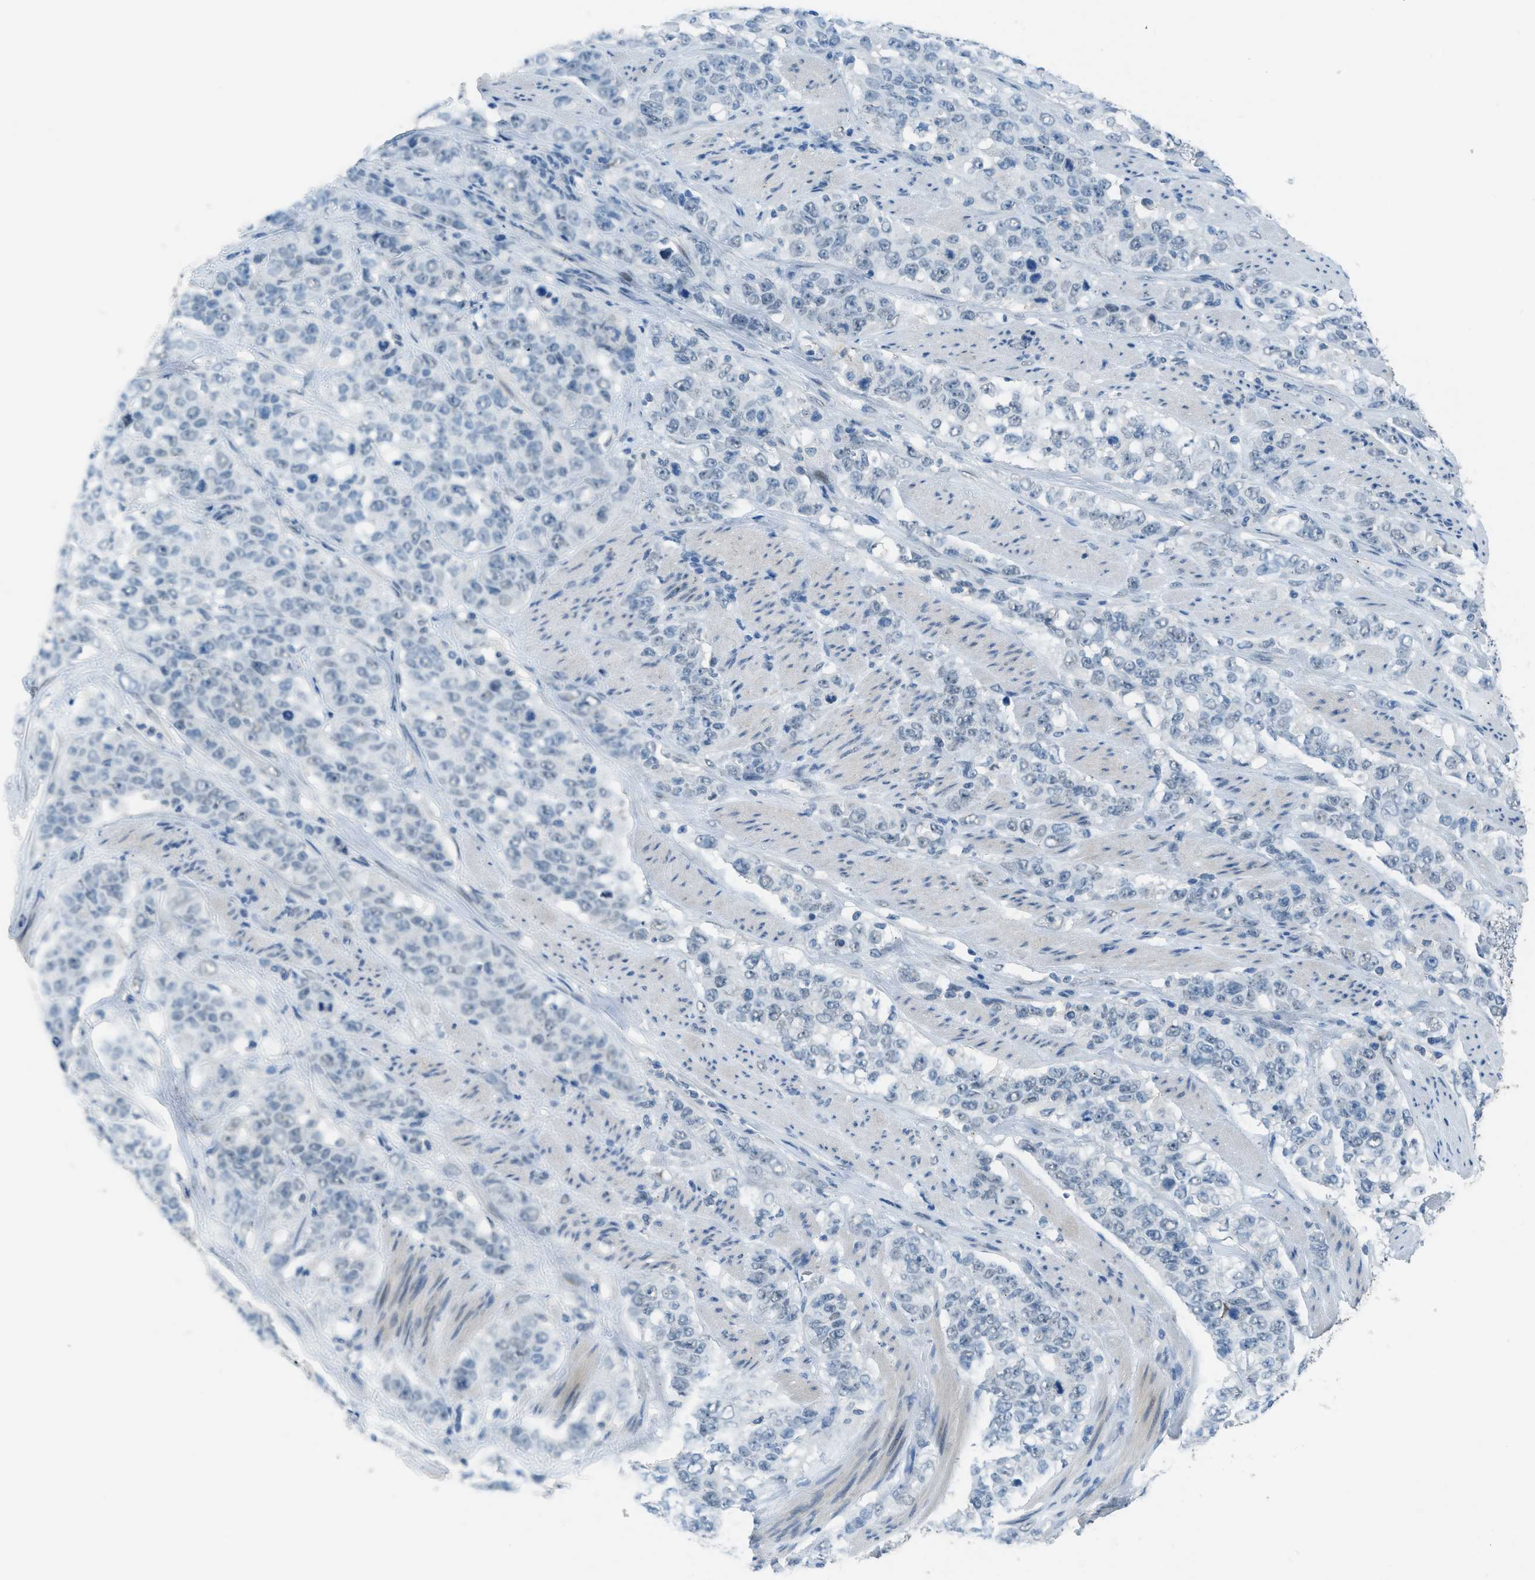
{"staining": {"intensity": "negative", "quantity": "none", "location": "none"}, "tissue": "stomach cancer", "cell_type": "Tumor cells", "image_type": "cancer", "snomed": [{"axis": "morphology", "description": "Adenocarcinoma, NOS"}, {"axis": "topography", "description": "Stomach"}], "caption": "An image of human stomach cancer (adenocarcinoma) is negative for staining in tumor cells.", "gene": "TTC13", "patient": {"sex": "male", "age": 48}}